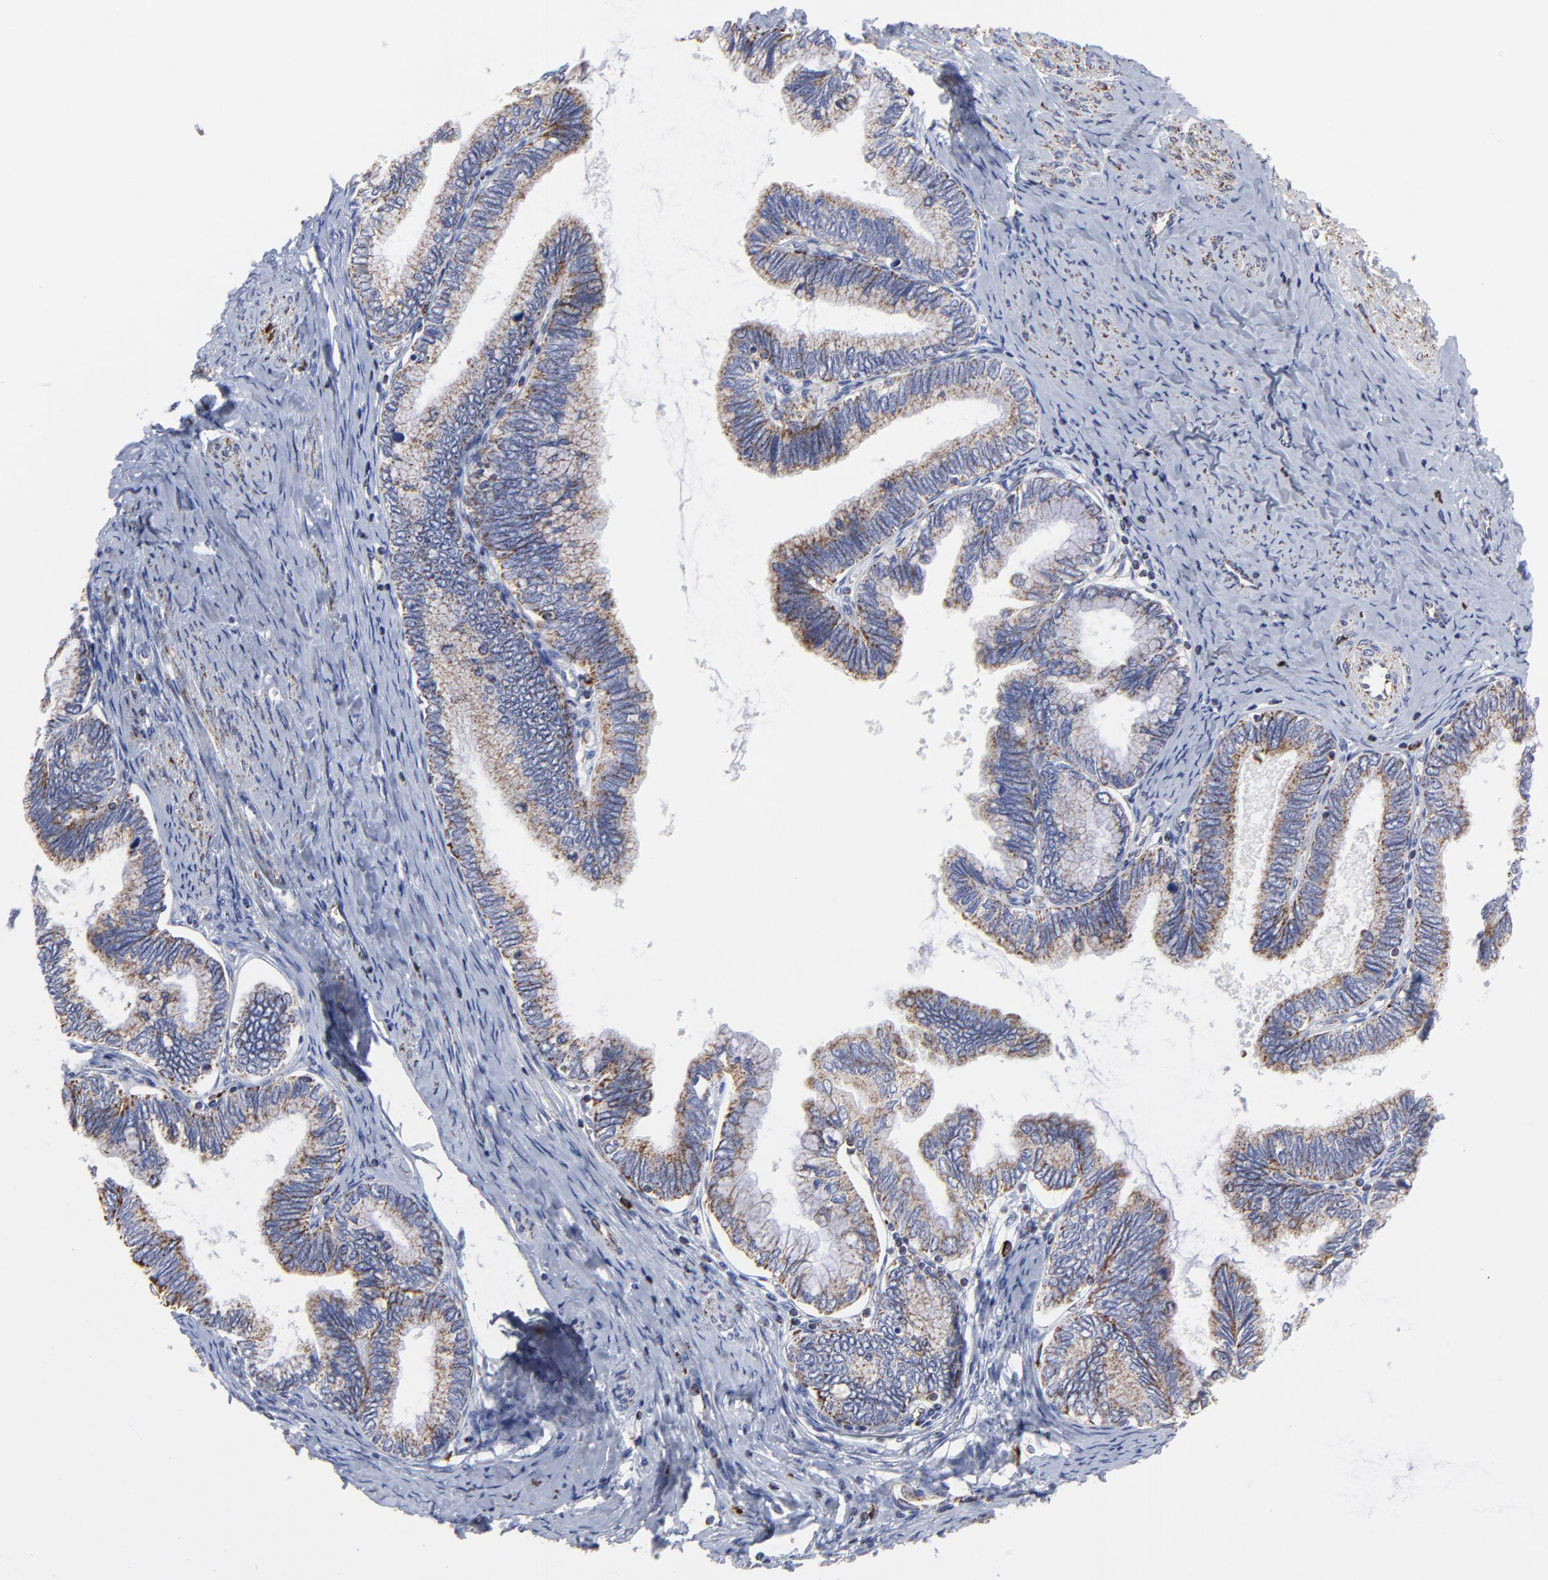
{"staining": {"intensity": "weak", "quantity": ">75%", "location": "cytoplasmic/membranous"}, "tissue": "cervical cancer", "cell_type": "Tumor cells", "image_type": "cancer", "snomed": [{"axis": "morphology", "description": "Adenocarcinoma, NOS"}, {"axis": "topography", "description": "Cervix"}], "caption": "Cervical cancer tissue demonstrates weak cytoplasmic/membranous staining in approximately >75% of tumor cells, visualized by immunohistochemistry. (DAB (3,3'-diaminobenzidine) IHC, brown staining for protein, blue staining for nuclei).", "gene": "PINK1", "patient": {"sex": "female", "age": 49}}